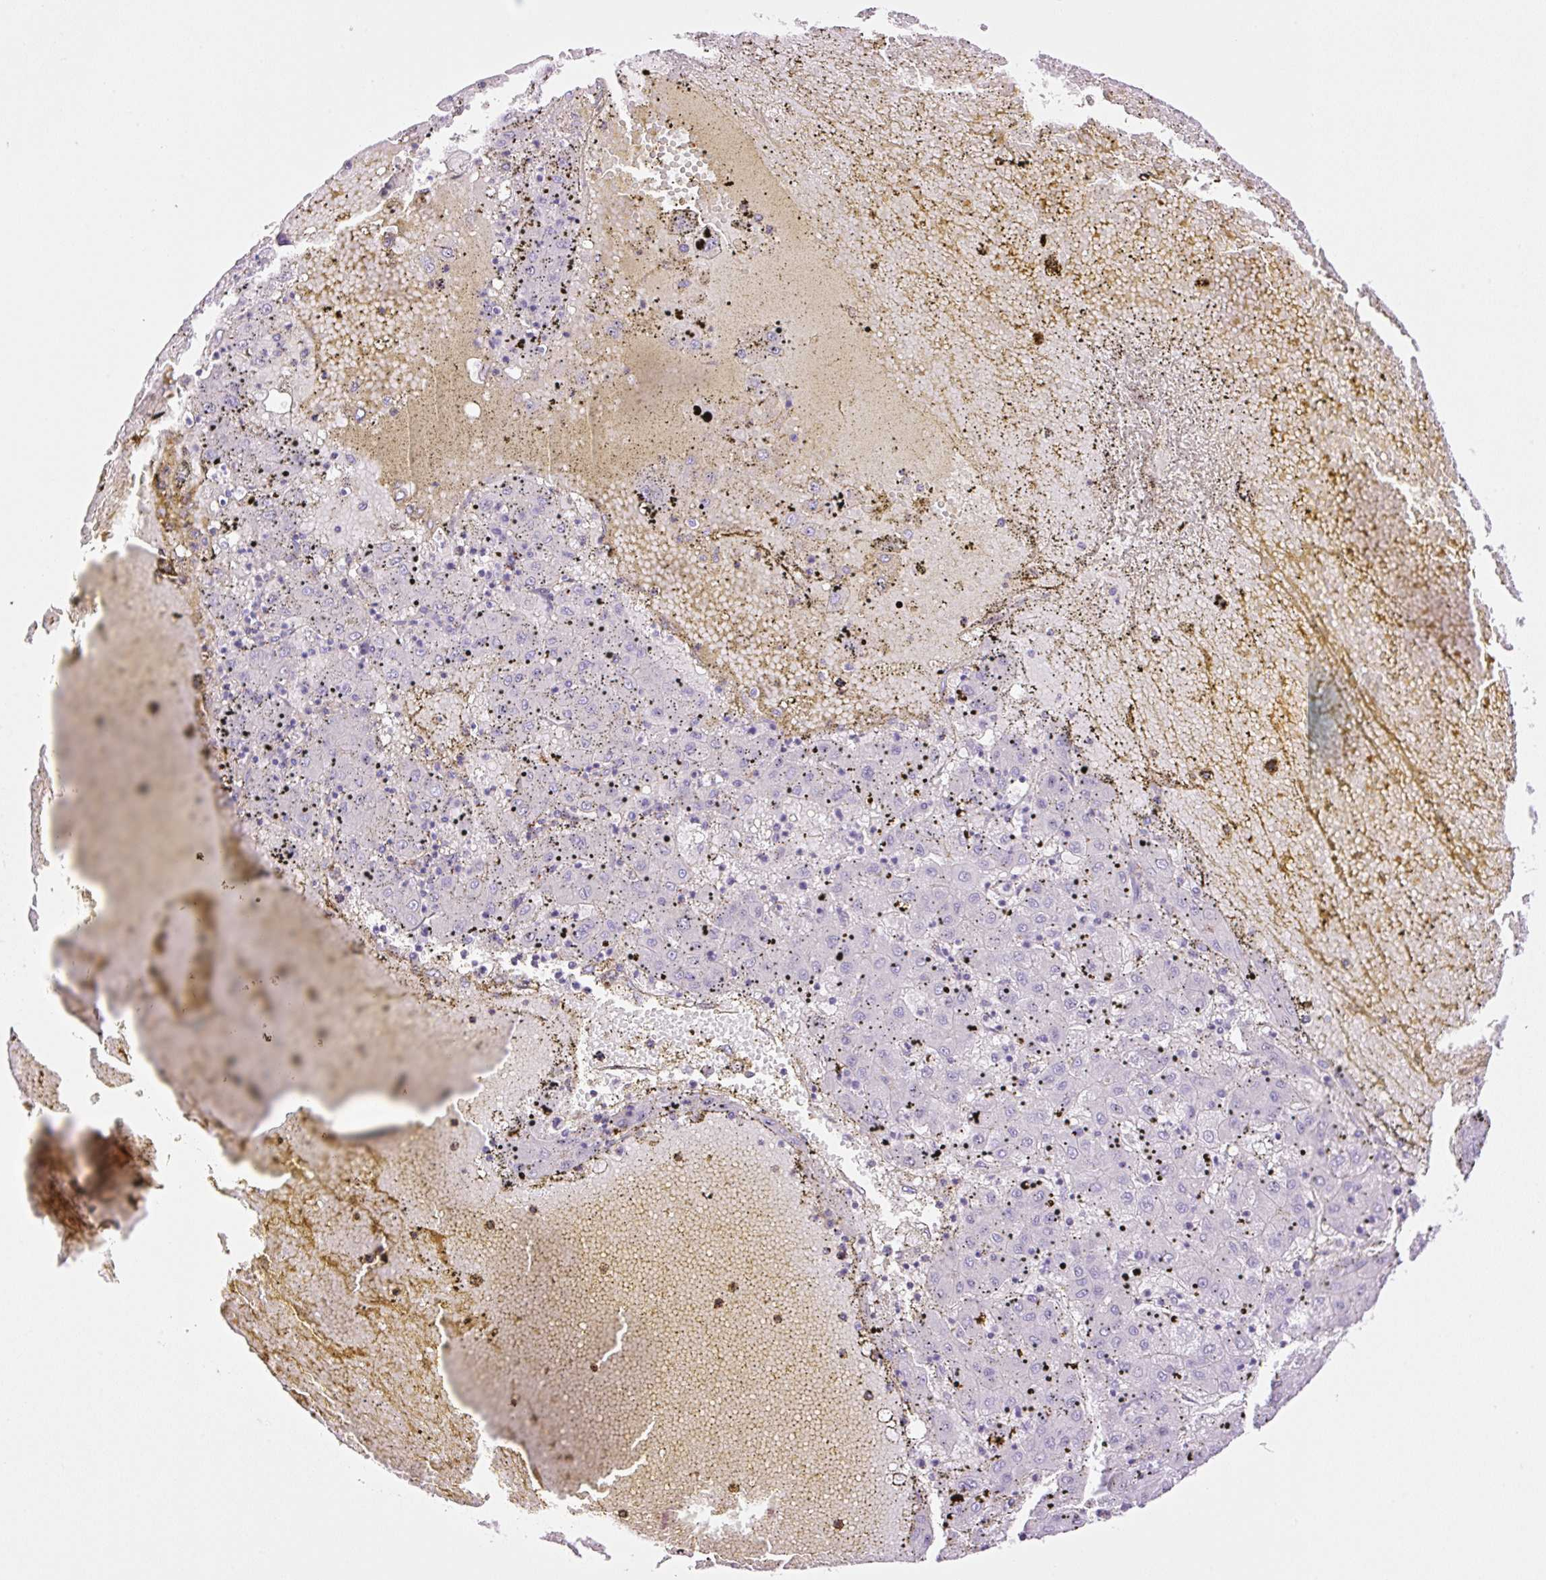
{"staining": {"intensity": "negative", "quantity": "none", "location": "none"}, "tissue": "liver cancer", "cell_type": "Tumor cells", "image_type": "cancer", "snomed": [{"axis": "morphology", "description": "Carcinoma, Hepatocellular, NOS"}, {"axis": "topography", "description": "Liver"}], "caption": "IHC image of liver cancer stained for a protein (brown), which shows no positivity in tumor cells. (Brightfield microscopy of DAB immunohistochemistry (IHC) at high magnification).", "gene": "EHD3", "patient": {"sex": "male", "age": 72}}